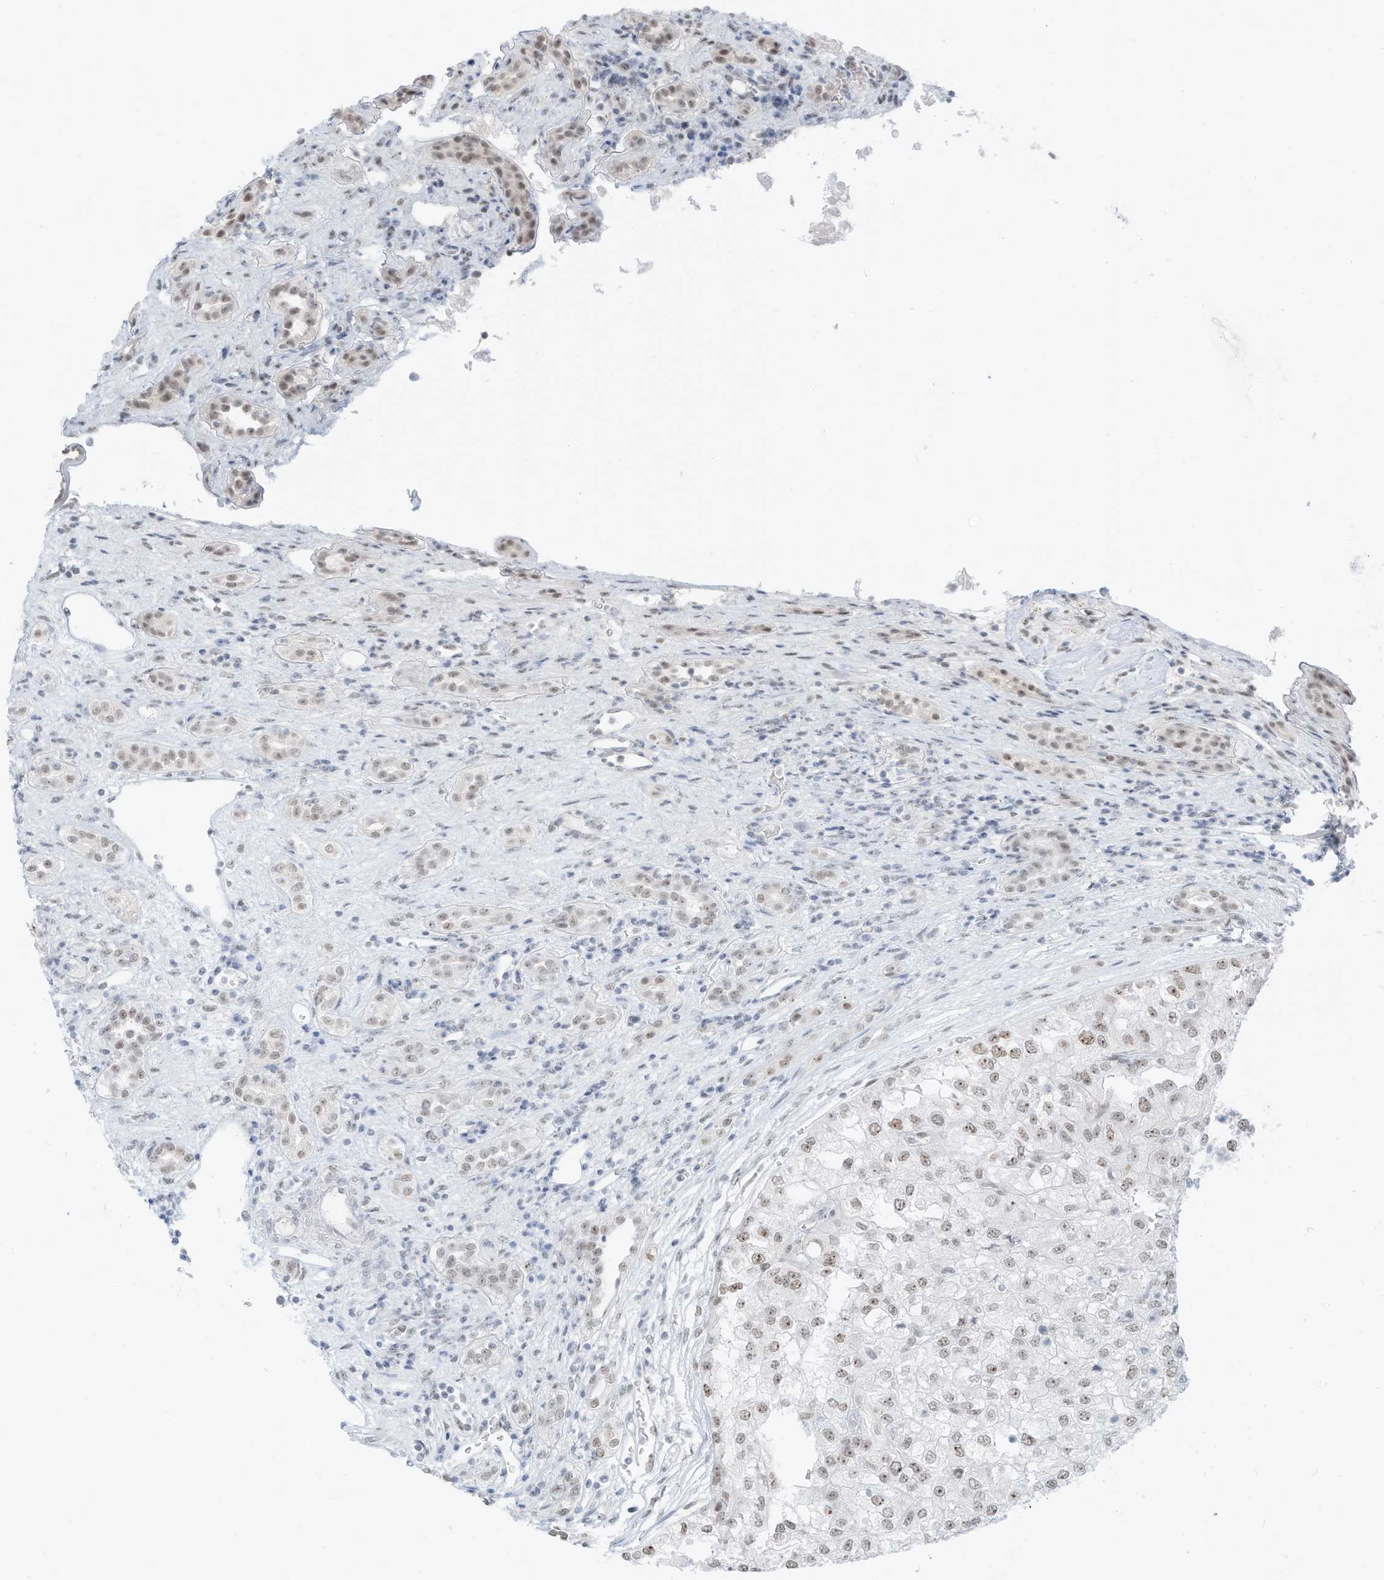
{"staining": {"intensity": "weak", "quantity": "25%-75%", "location": "nuclear"}, "tissue": "renal cancer", "cell_type": "Tumor cells", "image_type": "cancer", "snomed": [{"axis": "morphology", "description": "Adenocarcinoma, NOS"}, {"axis": "topography", "description": "Kidney"}], "caption": "Immunohistochemical staining of renal cancer (adenocarcinoma) displays weak nuclear protein expression in about 25%-75% of tumor cells.", "gene": "PGC", "patient": {"sex": "female", "age": 54}}